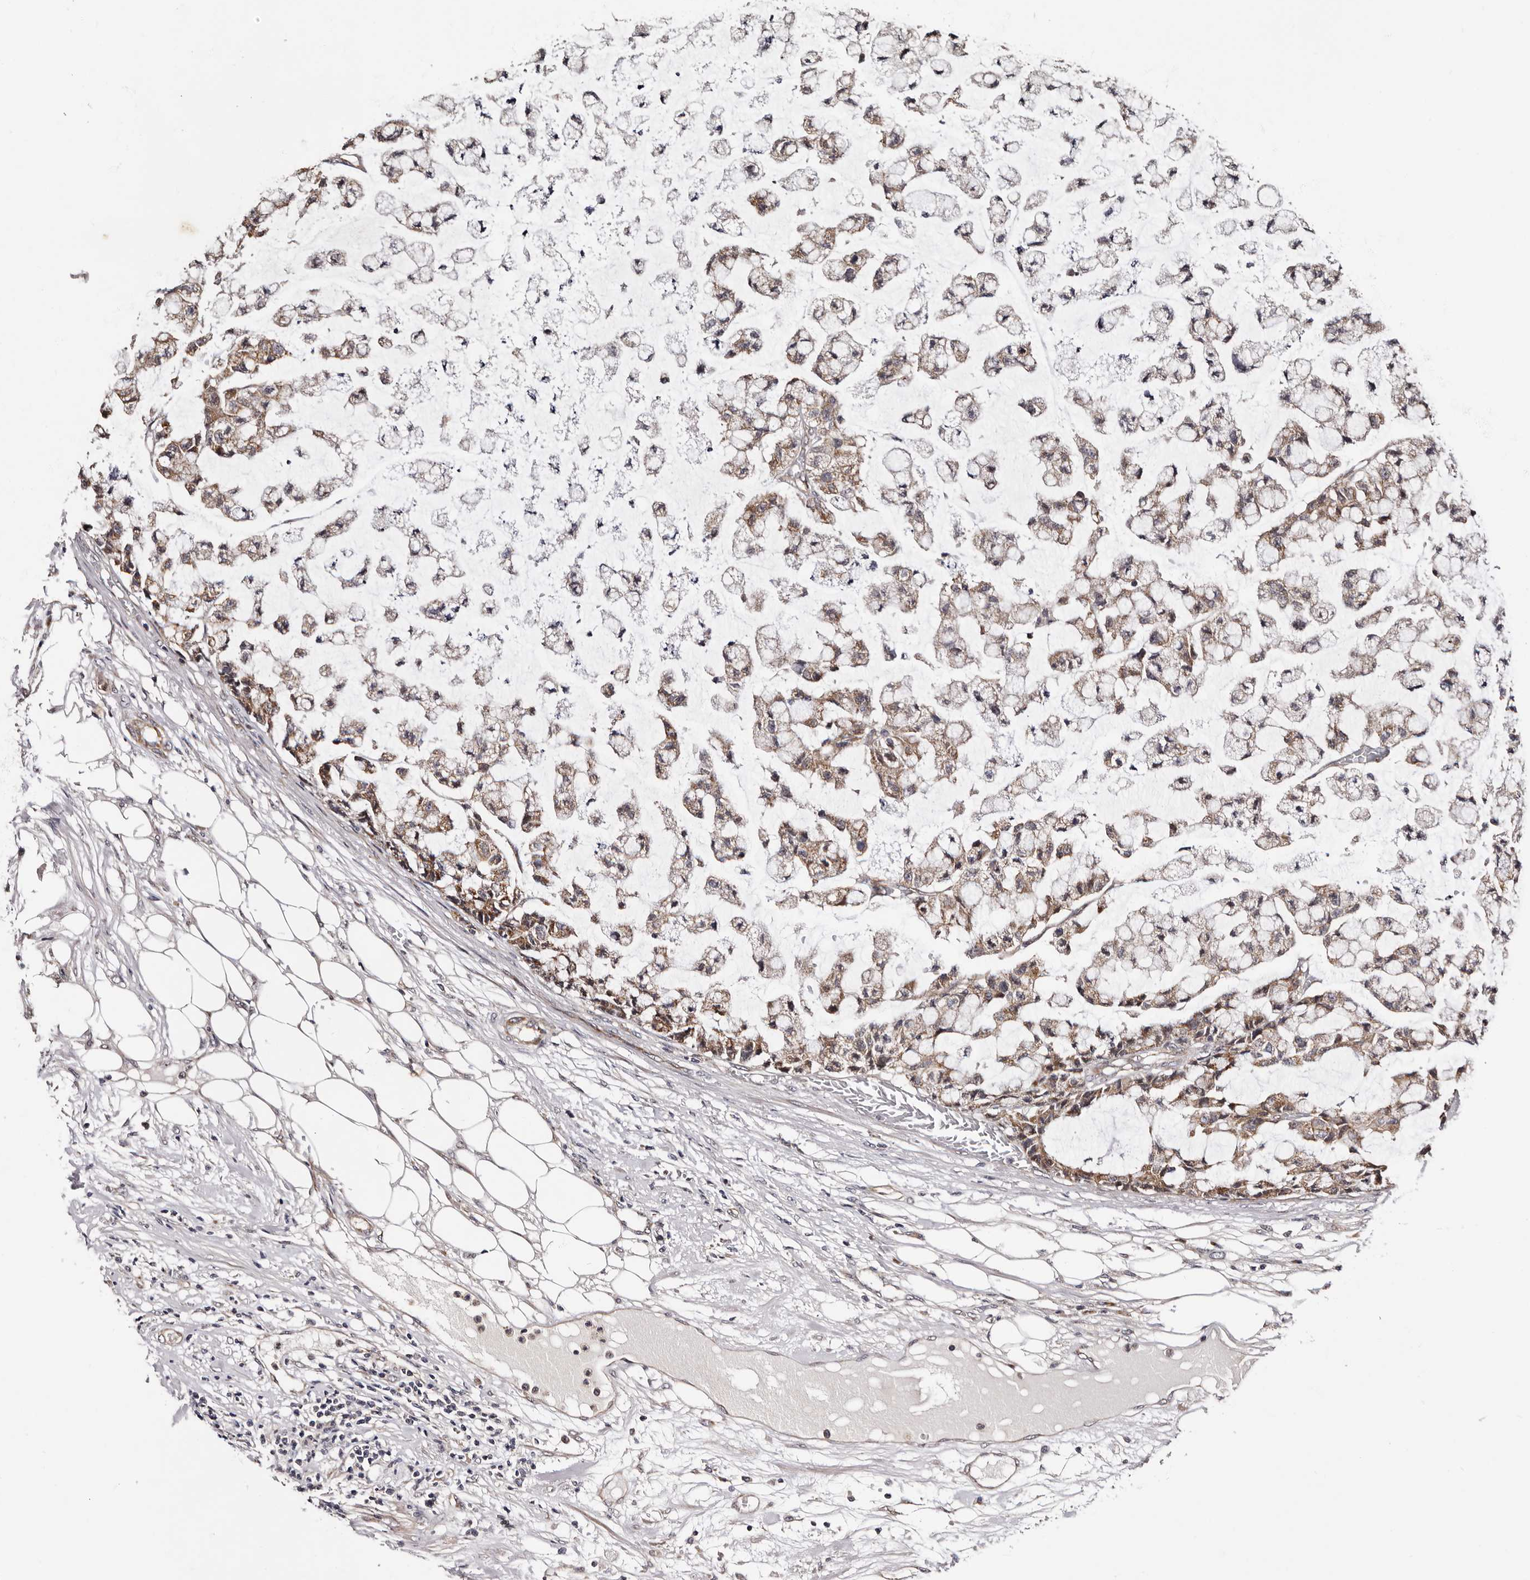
{"staining": {"intensity": "moderate", "quantity": ">75%", "location": "cytoplasmic/membranous"}, "tissue": "colorectal cancer", "cell_type": "Tumor cells", "image_type": "cancer", "snomed": [{"axis": "morphology", "description": "Adenocarcinoma, NOS"}, {"axis": "topography", "description": "Colon"}], "caption": "Protein expression analysis of human colorectal adenocarcinoma reveals moderate cytoplasmic/membranous staining in about >75% of tumor cells.", "gene": "GLRX3", "patient": {"sex": "female", "age": 84}}